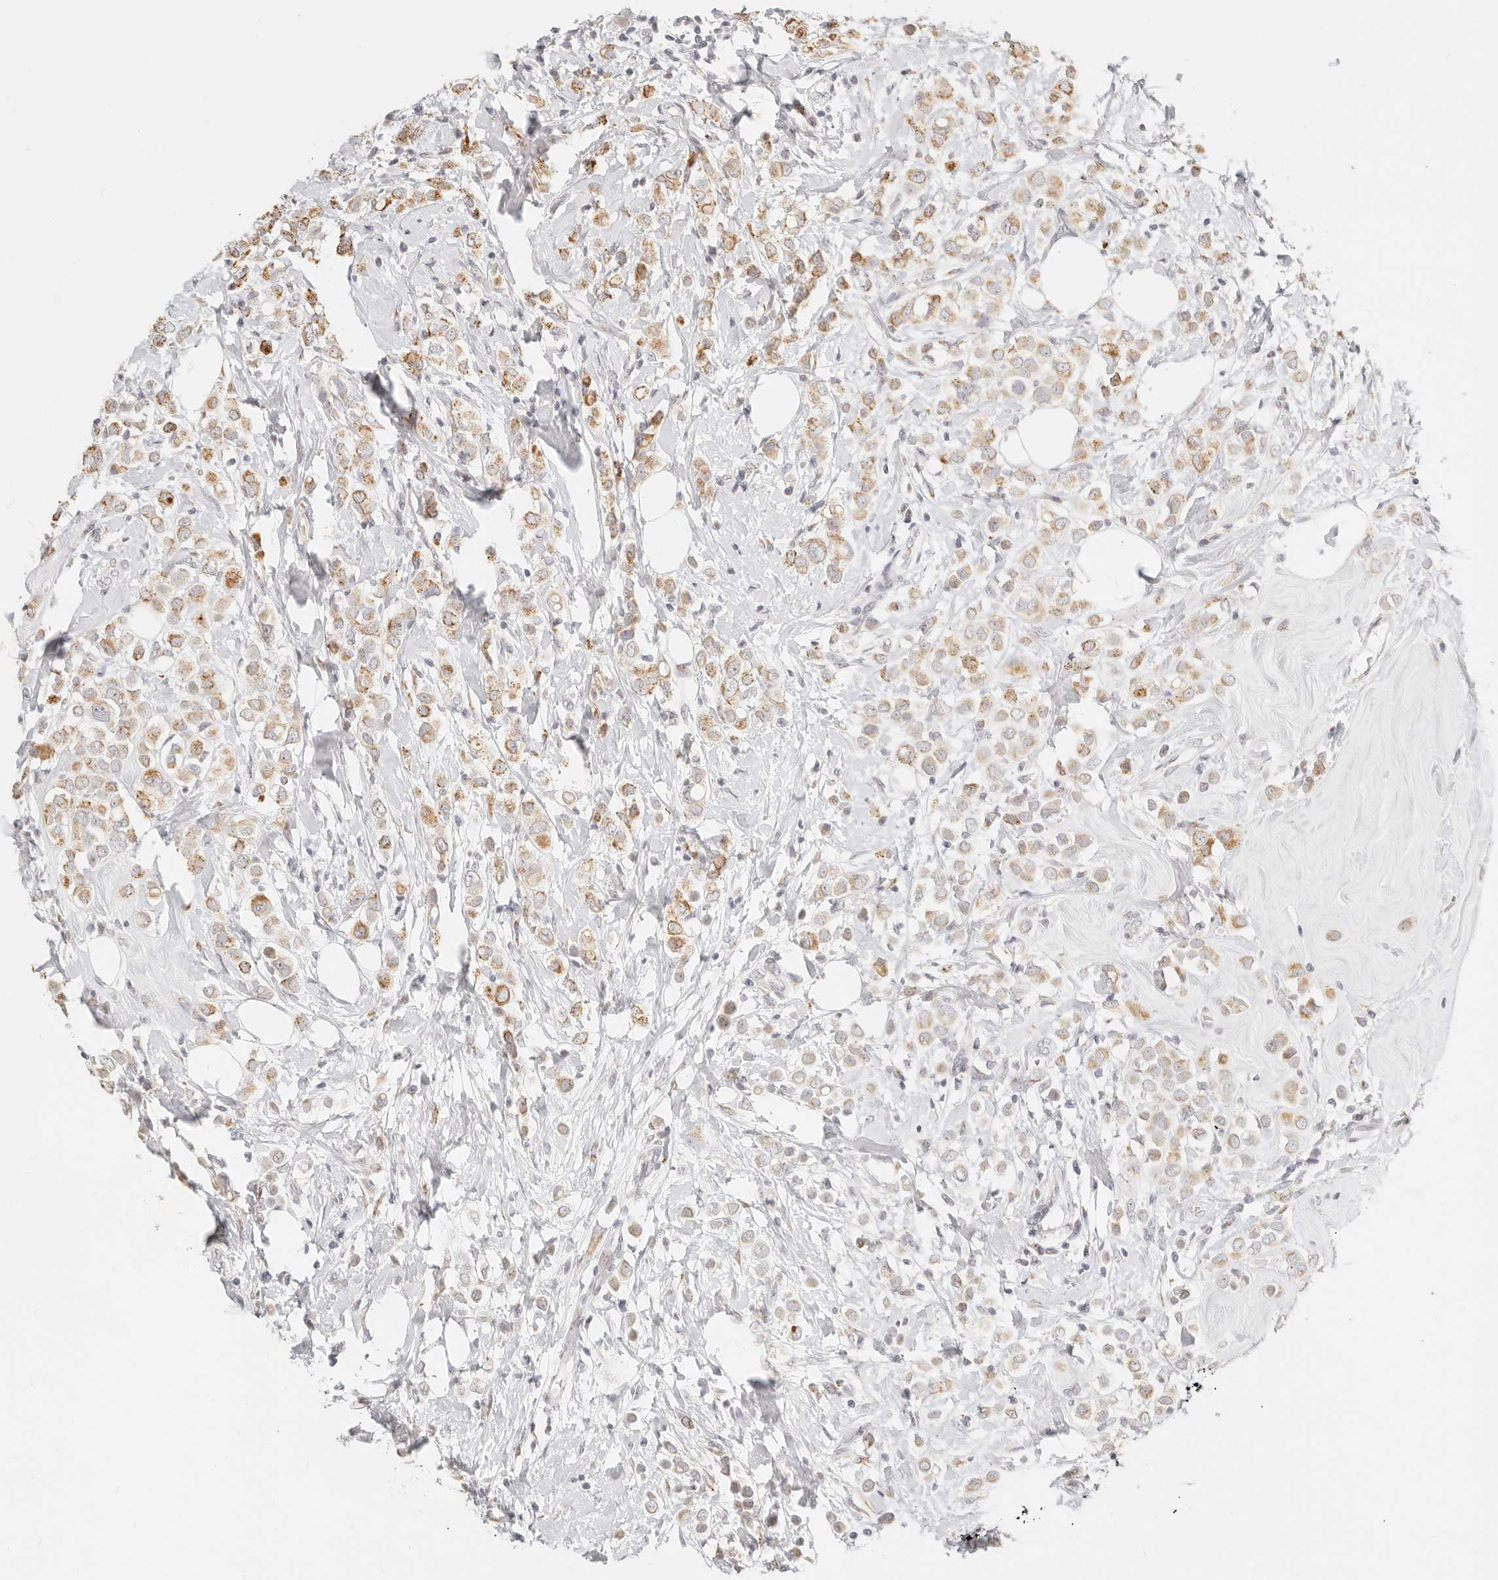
{"staining": {"intensity": "moderate", "quantity": ">75%", "location": "cytoplasmic/membranous"}, "tissue": "breast cancer", "cell_type": "Tumor cells", "image_type": "cancer", "snomed": [{"axis": "morphology", "description": "Lobular carcinoma"}, {"axis": "topography", "description": "Breast"}], "caption": "Tumor cells reveal moderate cytoplasmic/membranous positivity in about >75% of cells in breast cancer (lobular carcinoma). Nuclei are stained in blue.", "gene": "FAM20B", "patient": {"sex": "female", "age": 47}}